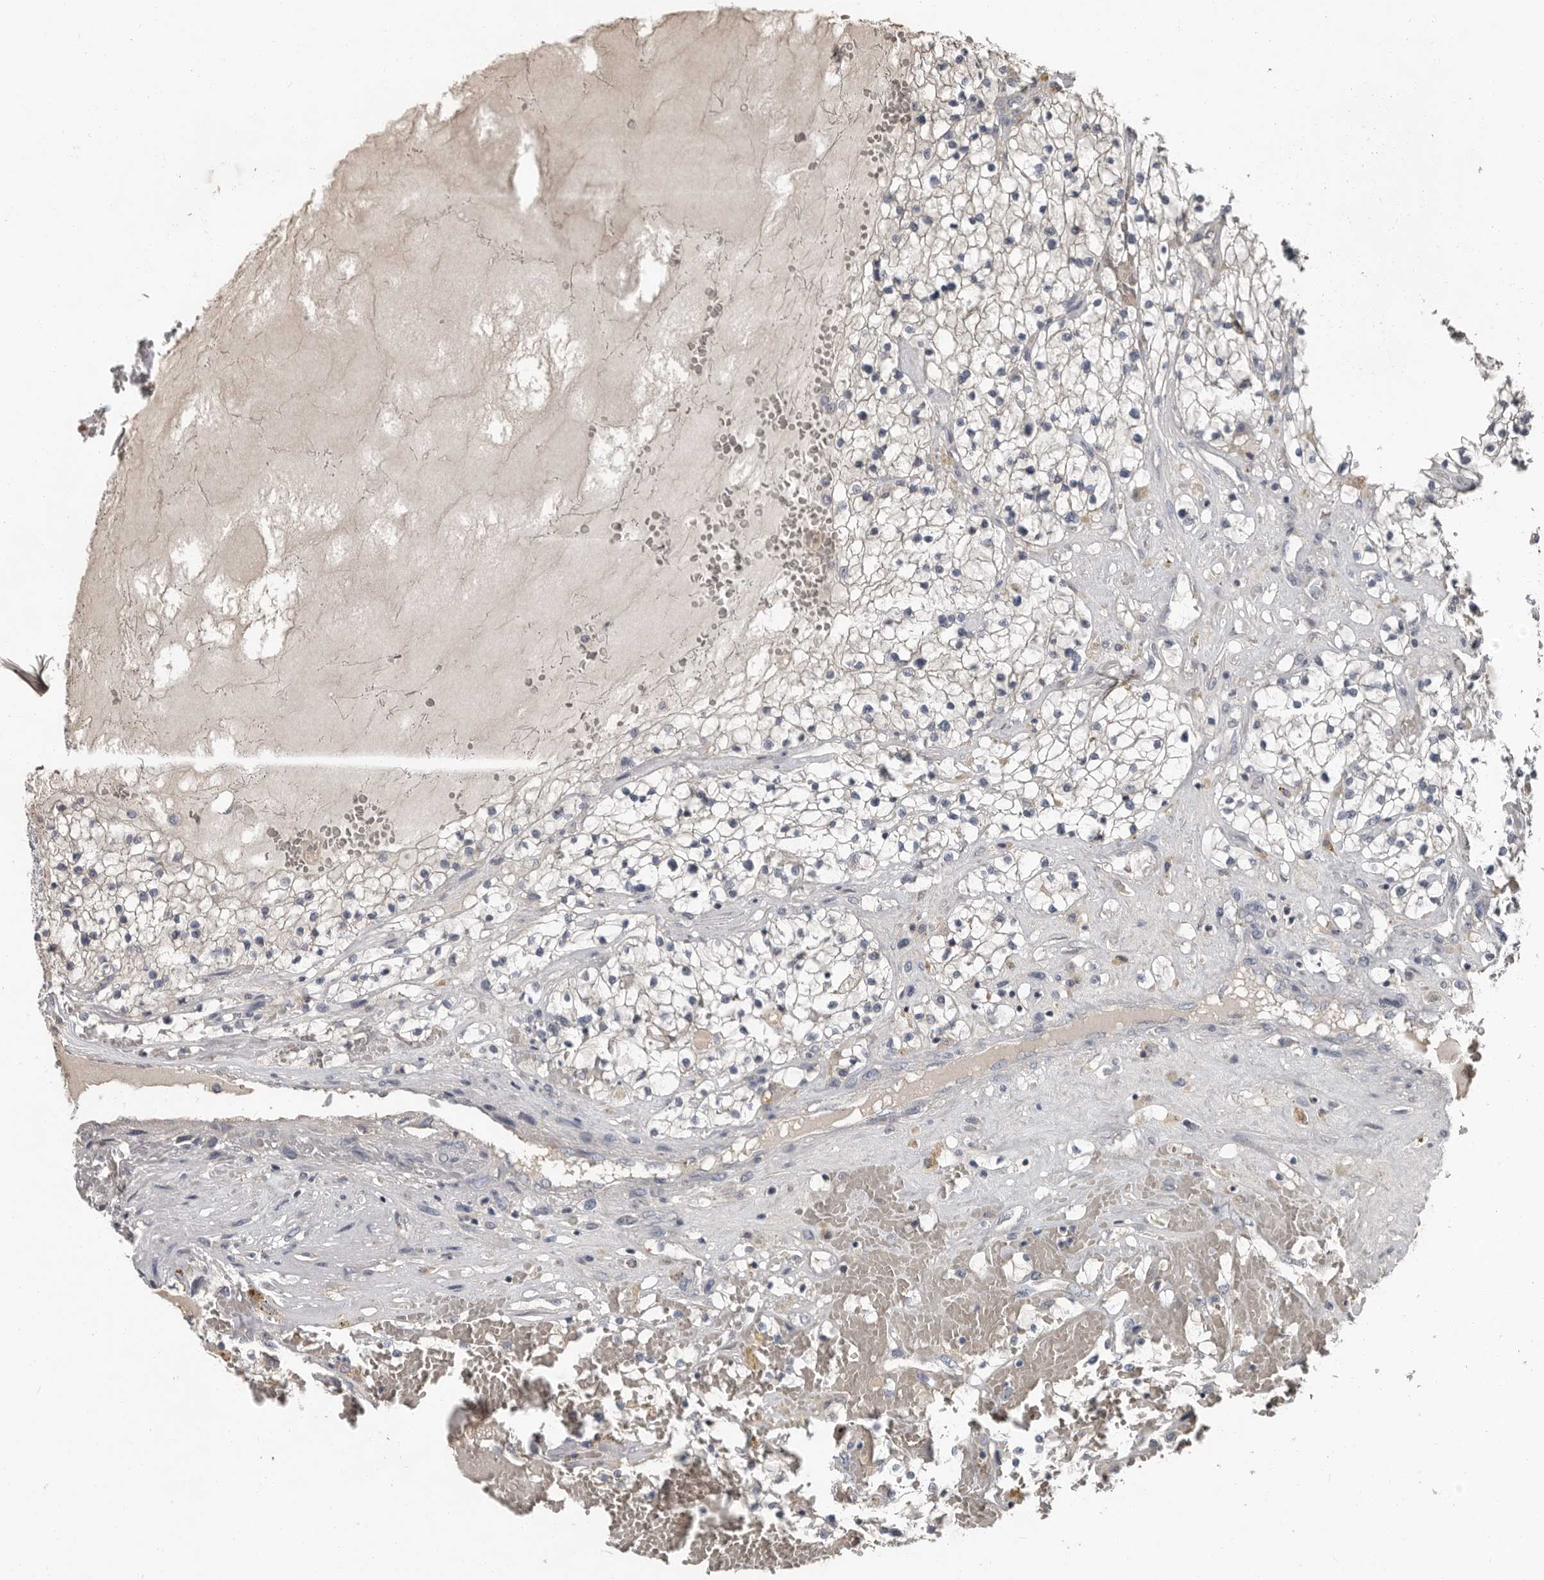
{"staining": {"intensity": "negative", "quantity": "none", "location": "none"}, "tissue": "renal cancer", "cell_type": "Tumor cells", "image_type": "cancer", "snomed": [{"axis": "morphology", "description": "Normal tissue, NOS"}, {"axis": "morphology", "description": "Adenocarcinoma, NOS"}, {"axis": "topography", "description": "Kidney"}], "caption": "This is an immunohistochemistry histopathology image of human renal adenocarcinoma. There is no expression in tumor cells.", "gene": "CA6", "patient": {"sex": "male", "age": 68}}